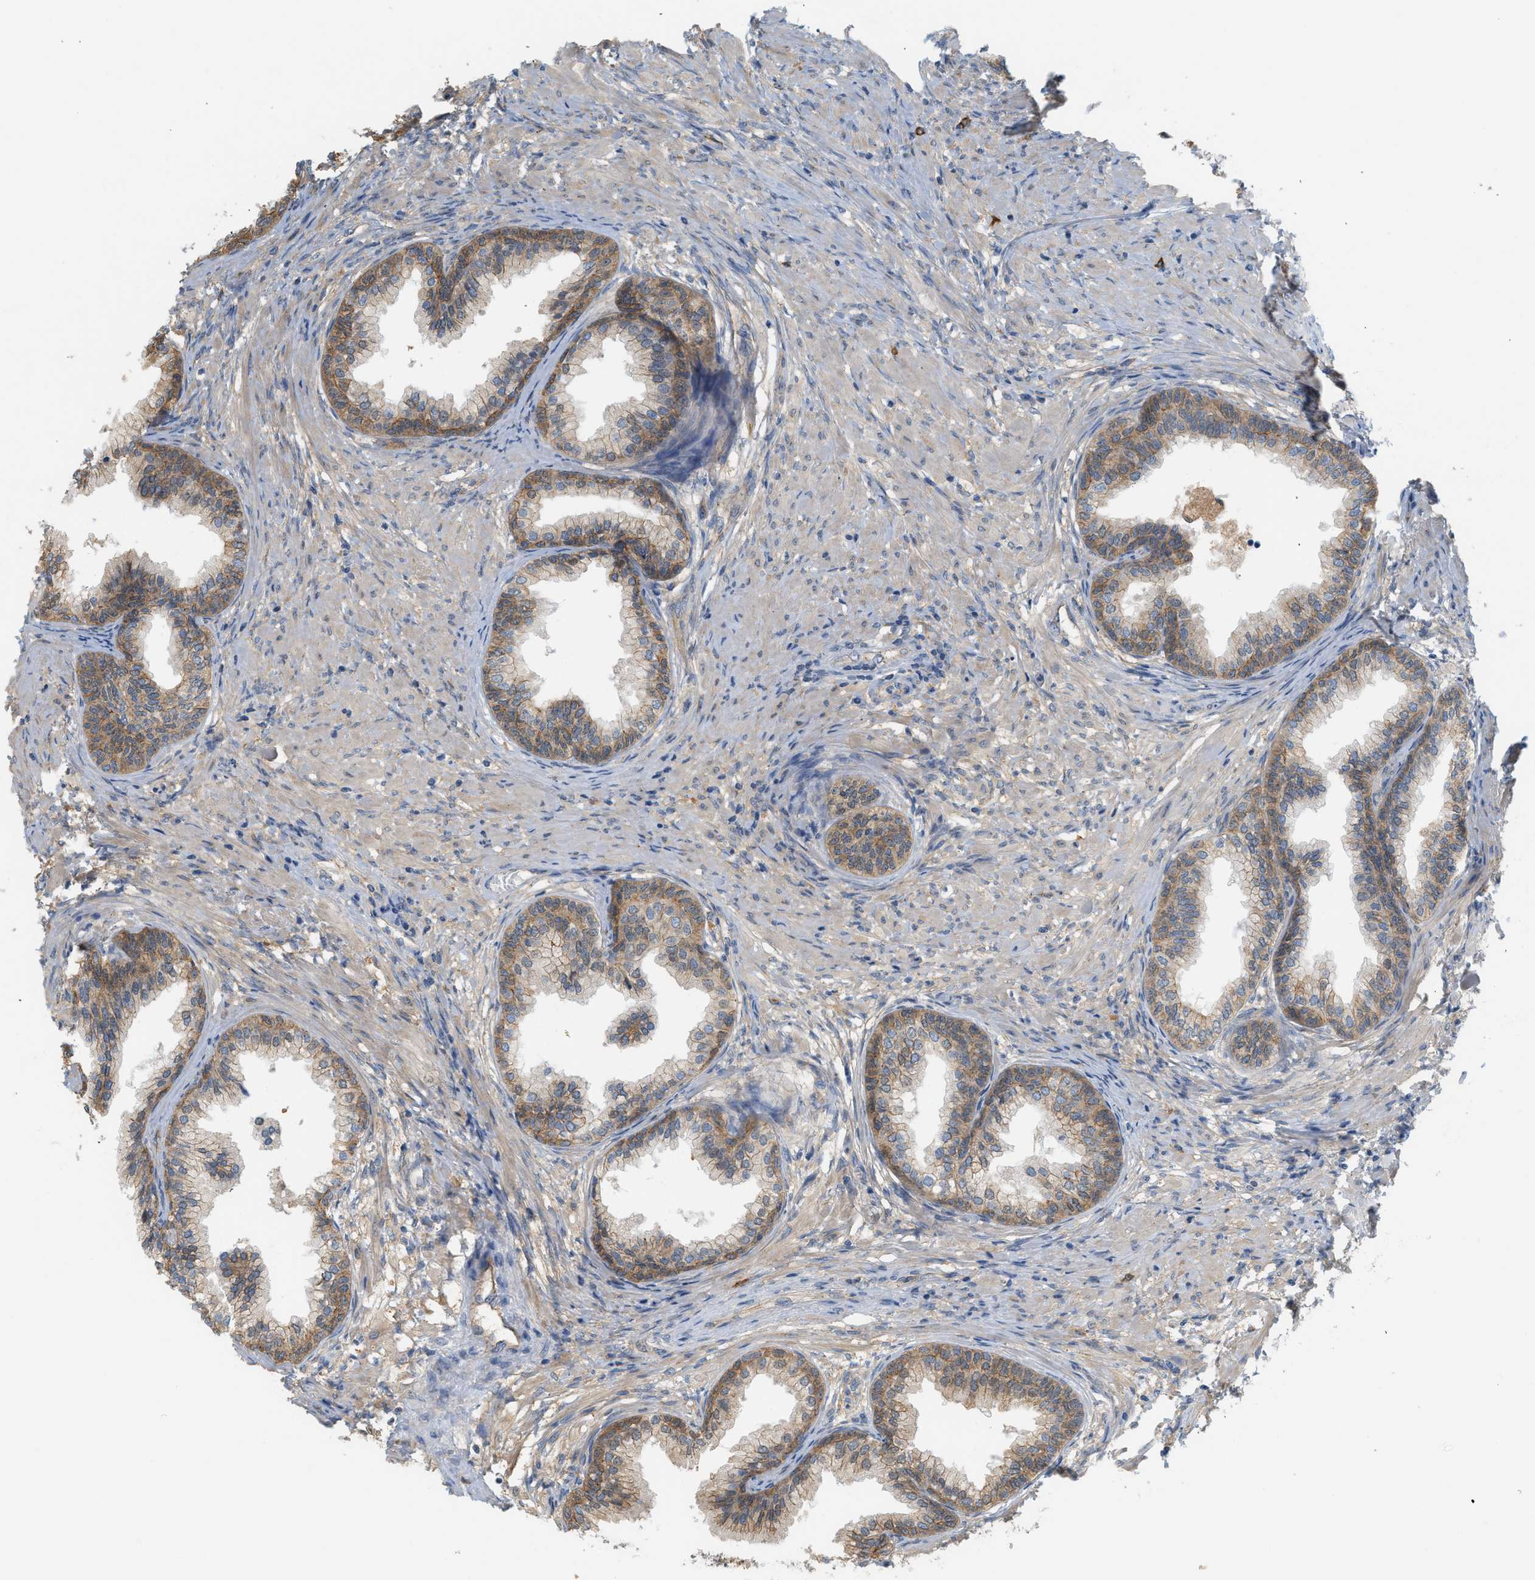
{"staining": {"intensity": "moderate", "quantity": ">75%", "location": "cytoplasmic/membranous"}, "tissue": "prostate", "cell_type": "Glandular cells", "image_type": "normal", "snomed": [{"axis": "morphology", "description": "Normal tissue, NOS"}, {"axis": "topography", "description": "Prostate"}], "caption": "A micrograph showing moderate cytoplasmic/membranous expression in about >75% of glandular cells in unremarkable prostate, as visualized by brown immunohistochemical staining.", "gene": "CTXN1", "patient": {"sex": "male", "age": 76}}